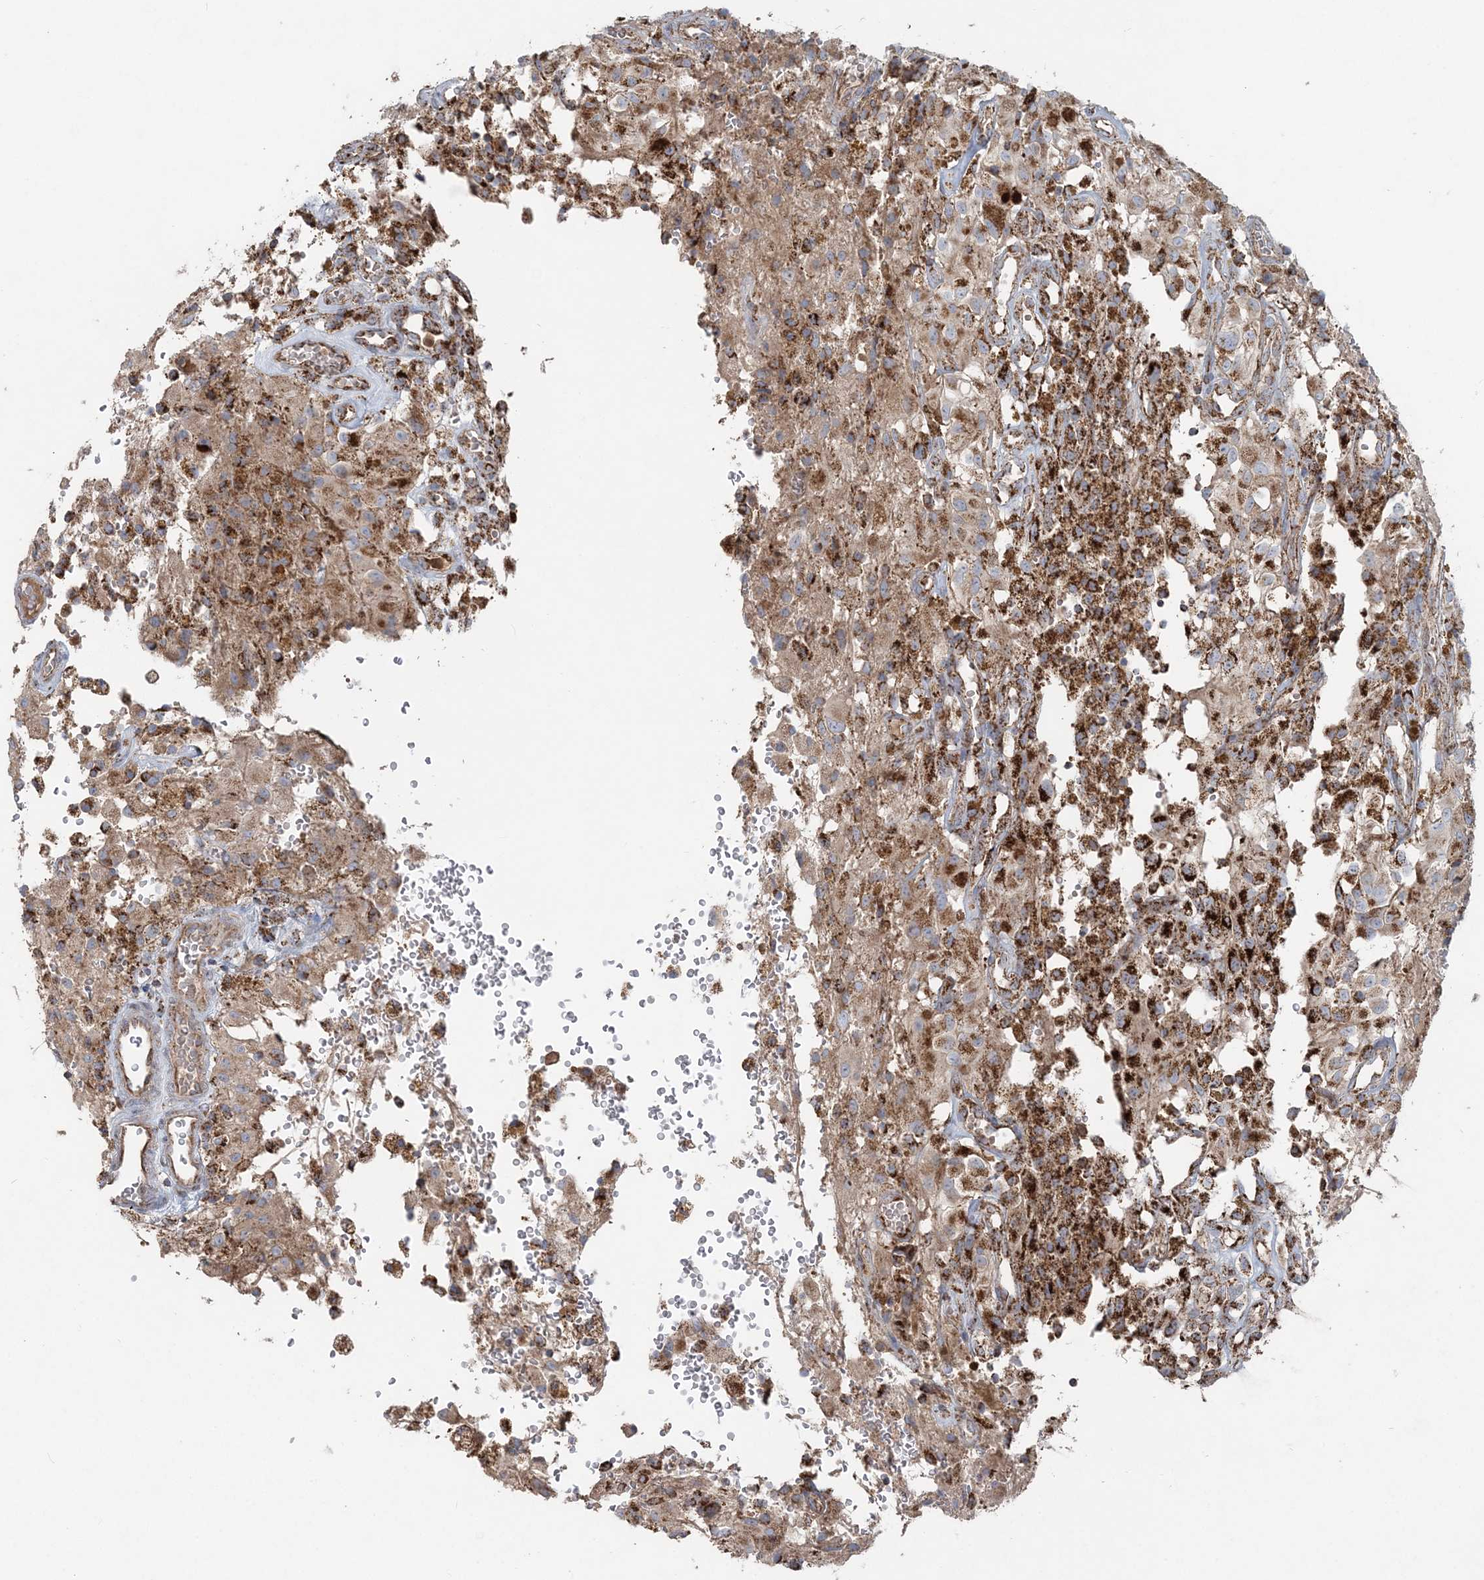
{"staining": {"intensity": "strong", "quantity": "25%-75%", "location": "cytoplasmic/membranous"}, "tissue": "glioma", "cell_type": "Tumor cells", "image_type": "cancer", "snomed": [{"axis": "morphology", "description": "Glioma, malignant, High grade"}, {"axis": "topography", "description": "Brain"}], "caption": "A photomicrograph showing strong cytoplasmic/membranous expression in approximately 25%-75% of tumor cells in malignant glioma (high-grade), as visualized by brown immunohistochemical staining.", "gene": "LRPPRC", "patient": {"sex": "female", "age": 59}}